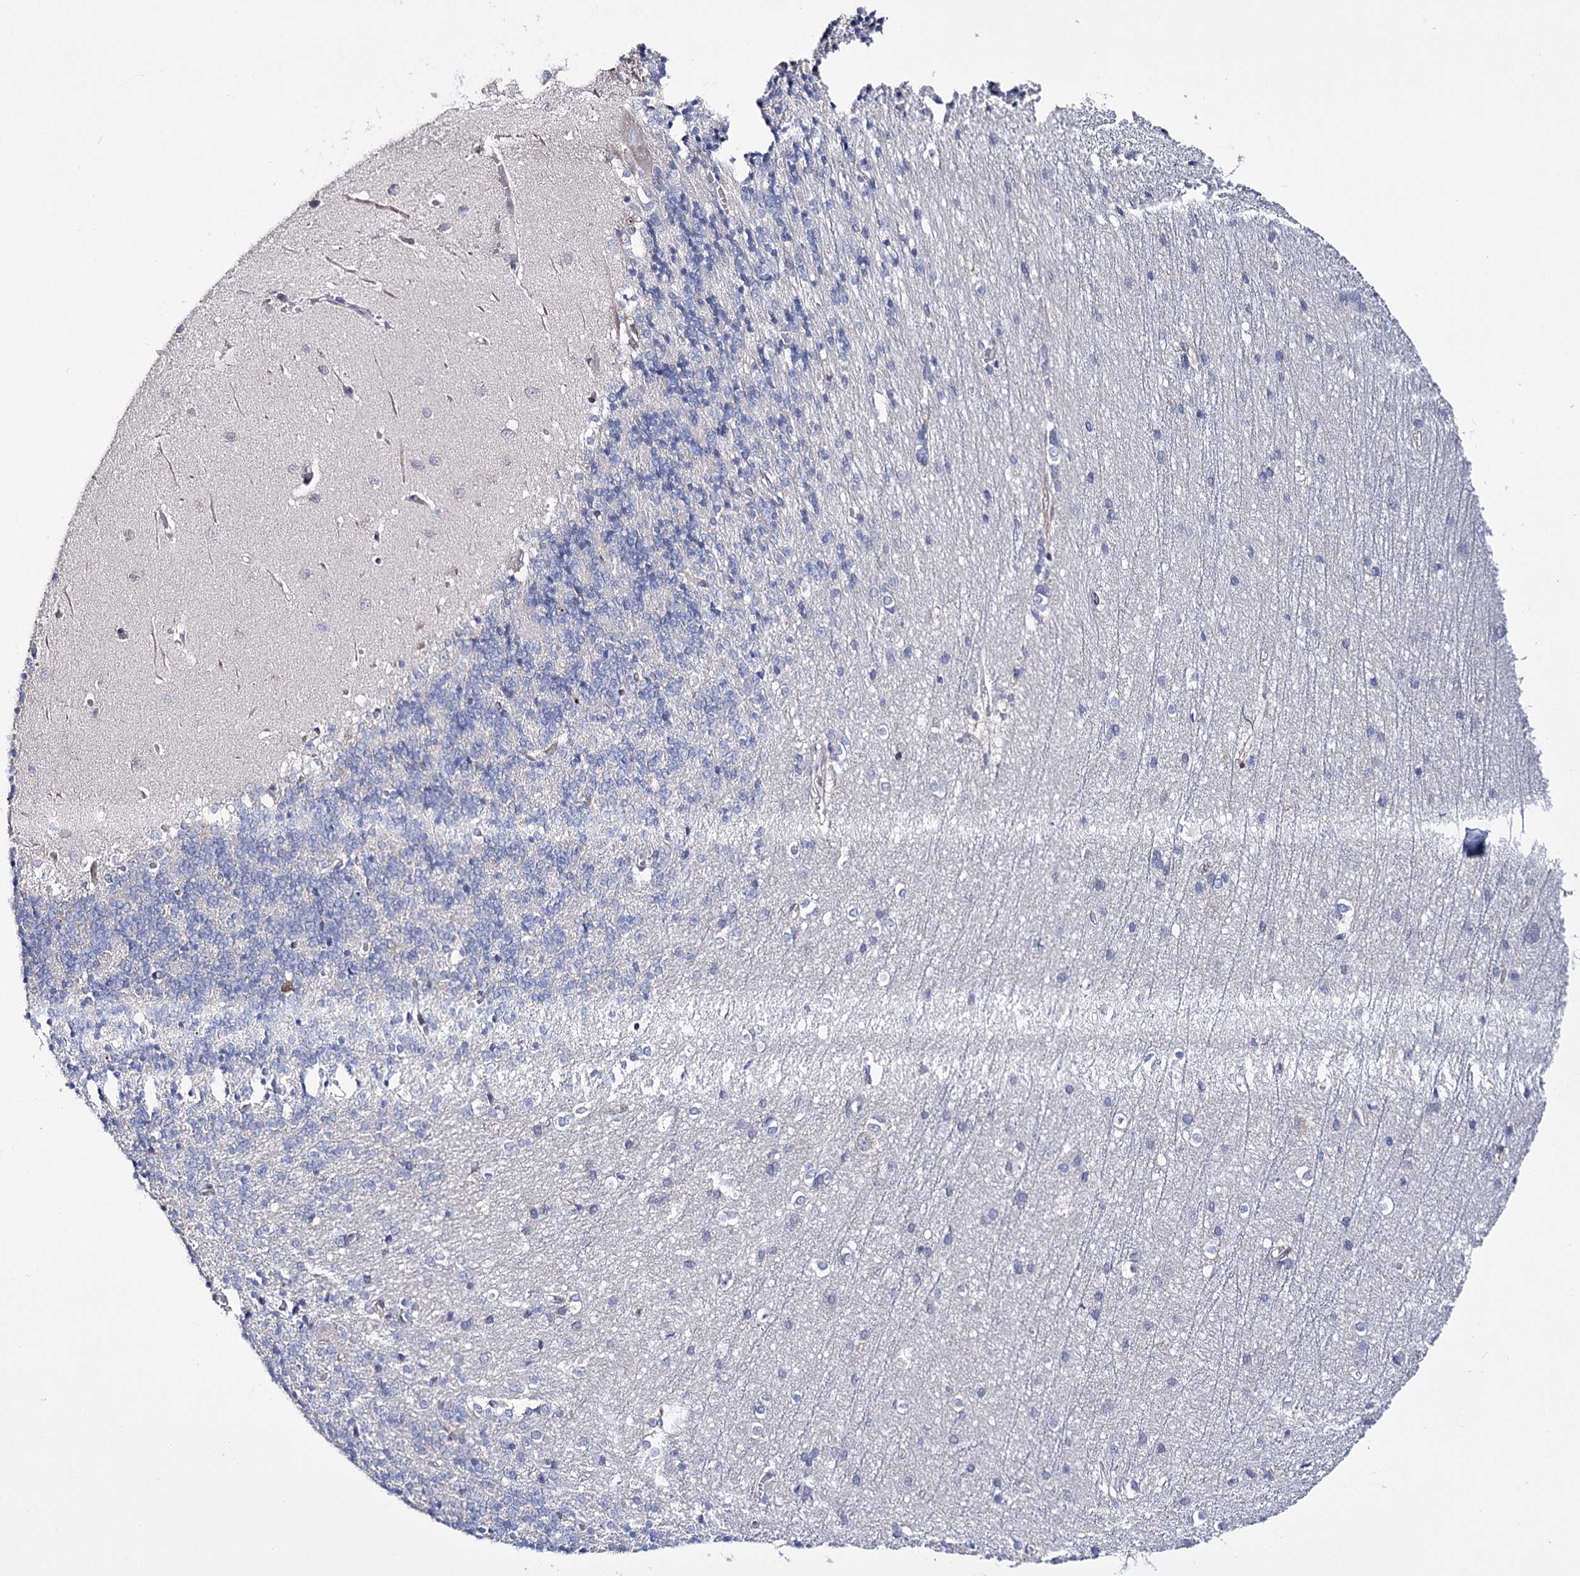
{"staining": {"intensity": "negative", "quantity": "none", "location": "none"}, "tissue": "cerebellum", "cell_type": "Cells in granular layer", "image_type": "normal", "snomed": [{"axis": "morphology", "description": "Normal tissue, NOS"}, {"axis": "topography", "description": "Cerebellum"}], "caption": "Normal cerebellum was stained to show a protein in brown. There is no significant positivity in cells in granular layer. (Immunohistochemistry, brightfield microscopy, high magnification).", "gene": "PTER", "patient": {"sex": "male", "age": 37}}